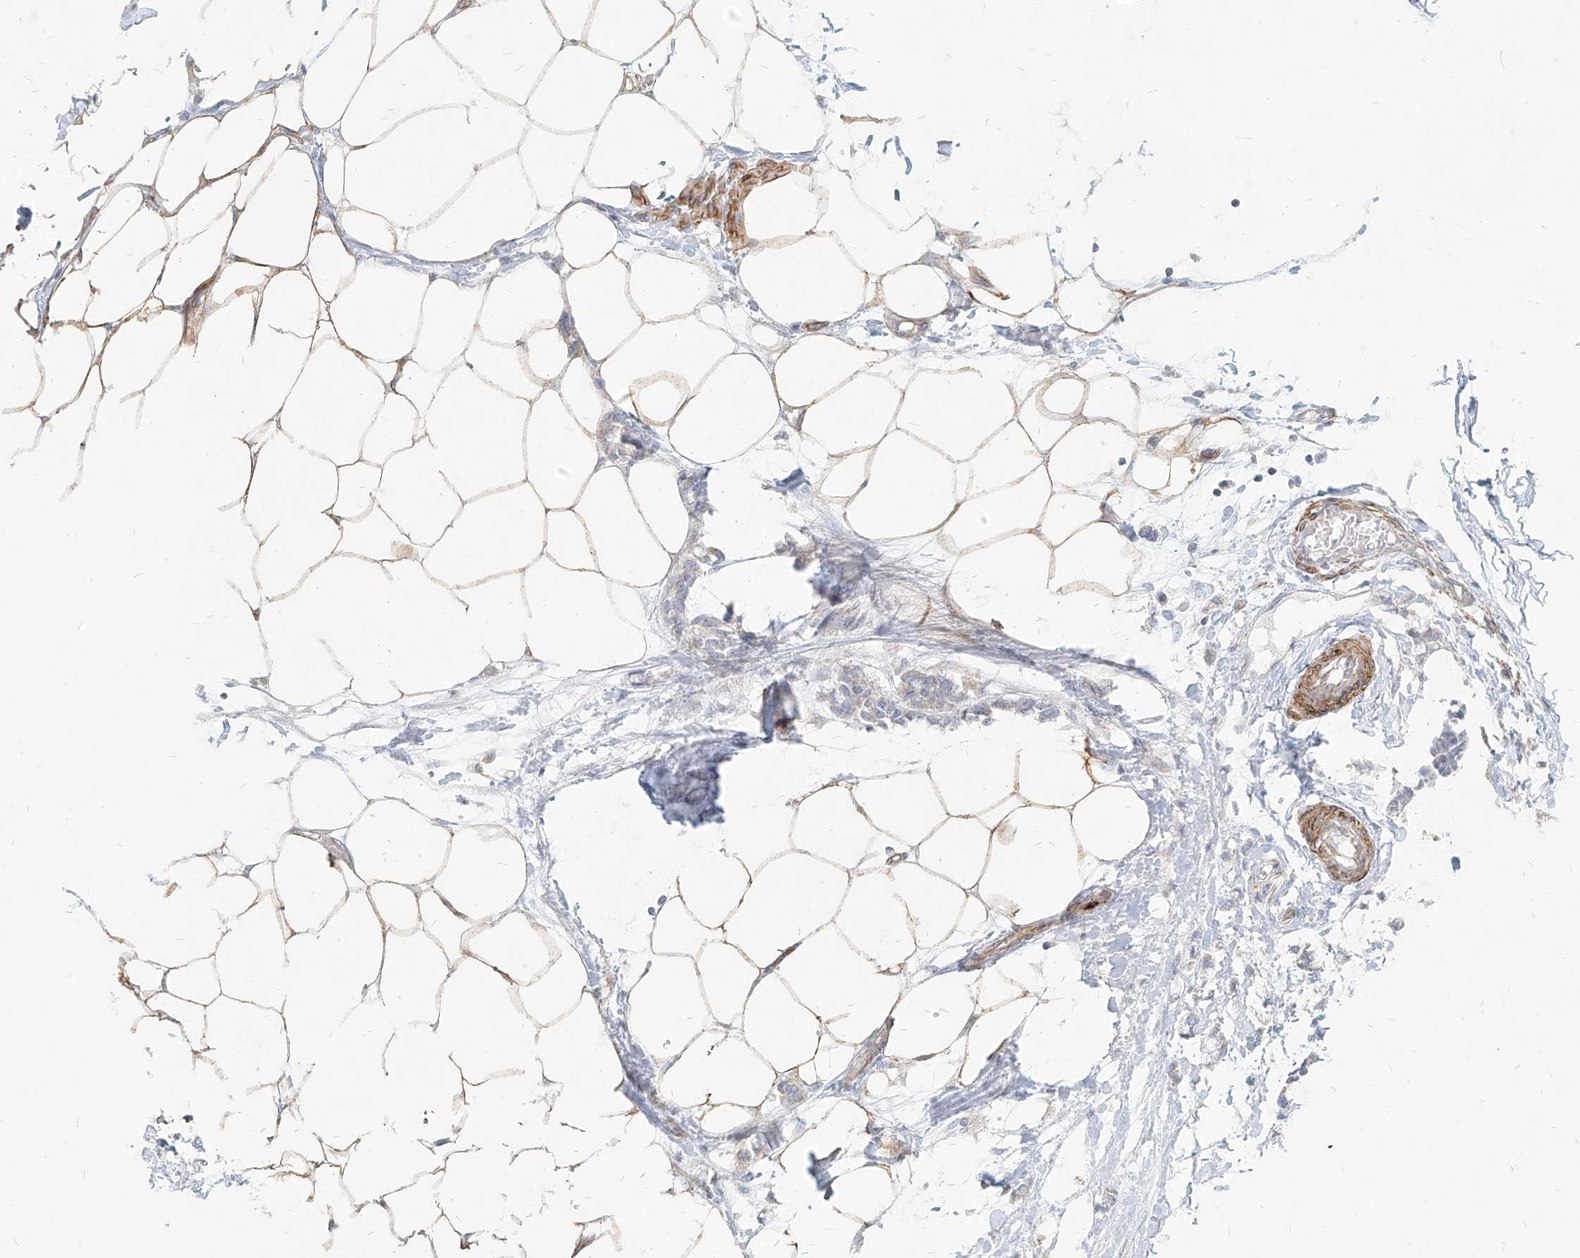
{"staining": {"intensity": "weak", "quantity": ">75%", "location": "cytoplasmic/membranous"}, "tissue": "adipose tissue", "cell_type": "Adipocytes", "image_type": "normal", "snomed": [{"axis": "morphology", "description": "Normal tissue, NOS"}, {"axis": "morphology", "description": "Adenocarcinoma, NOS"}, {"axis": "topography", "description": "Colon"}, {"axis": "topography", "description": "Peripheral nerve tissue"}], "caption": "IHC histopathology image of unremarkable adipose tissue: adipose tissue stained using IHC reveals low levels of weak protein expression localized specifically in the cytoplasmic/membranous of adipocytes, appearing as a cytoplasmic/membranous brown color.", "gene": "ITPKB", "patient": {"sex": "male", "age": 14}}